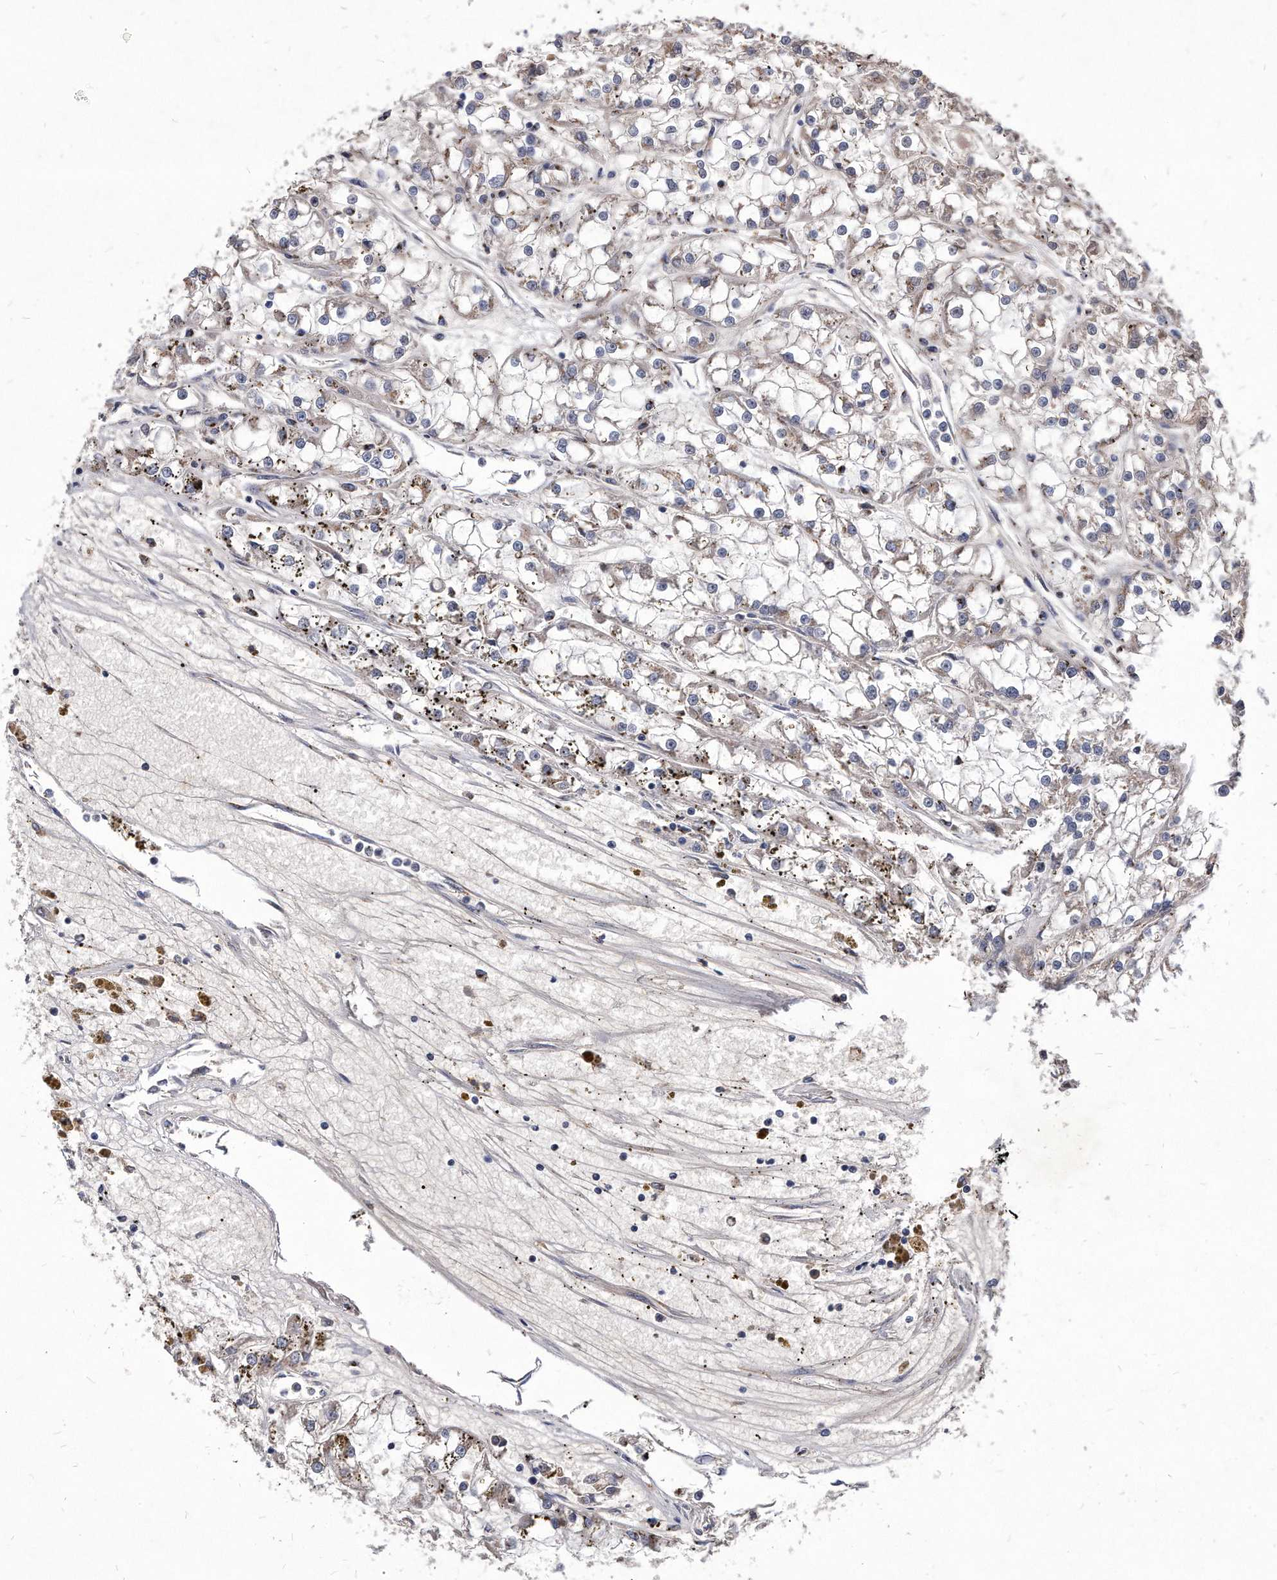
{"staining": {"intensity": "weak", "quantity": ">75%", "location": "cytoplasmic/membranous"}, "tissue": "renal cancer", "cell_type": "Tumor cells", "image_type": "cancer", "snomed": [{"axis": "morphology", "description": "Adenocarcinoma, NOS"}, {"axis": "topography", "description": "Kidney"}], "caption": "Immunohistochemical staining of adenocarcinoma (renal) displays low levels of weak cytoplasmic/membranous positivity in about >75% of tumor cells.", "gene": "MGAT4A", "patient": {"sex": "female", "age": 52}}